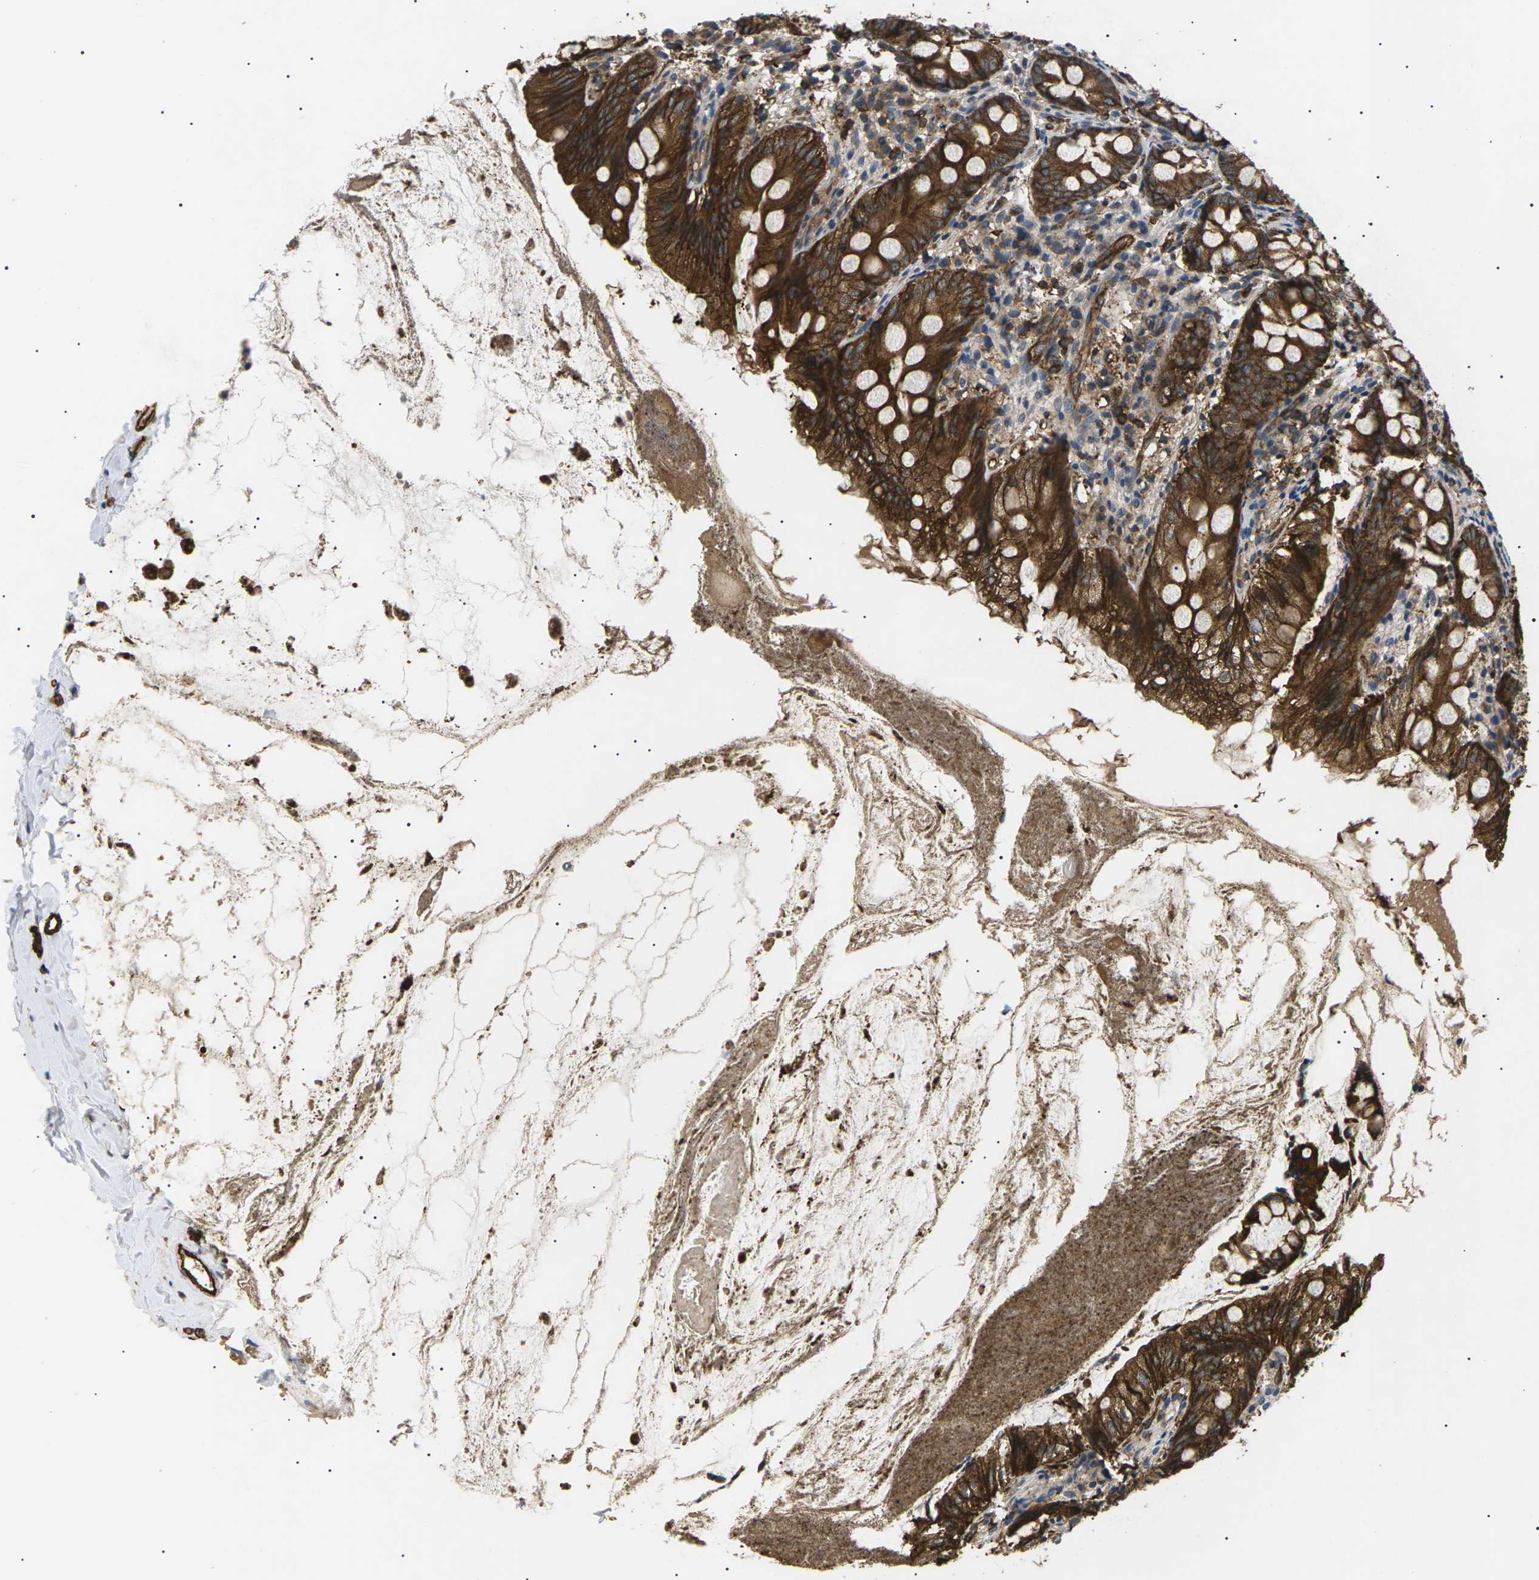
{"staining": {"intensity": "strong", "quantity": ">75%", "location": "cytoplasmic/membranous"}, "tissue": "appendix", "cell_type": "Glandular cells", "image_type": "normal", "snomed": [{"axis": "morphology", "description": "Normal tissue, NOS"}, {"axis": "topography", "description": "Appendix"}], "caption": "Protein analysis of unremarkable appendix shows strong cytoplasmic/membranous positivity in approximately >75% of glandular cells.", "gene": "TMTC4", "patient": {"sex": "female", "age": 77}}